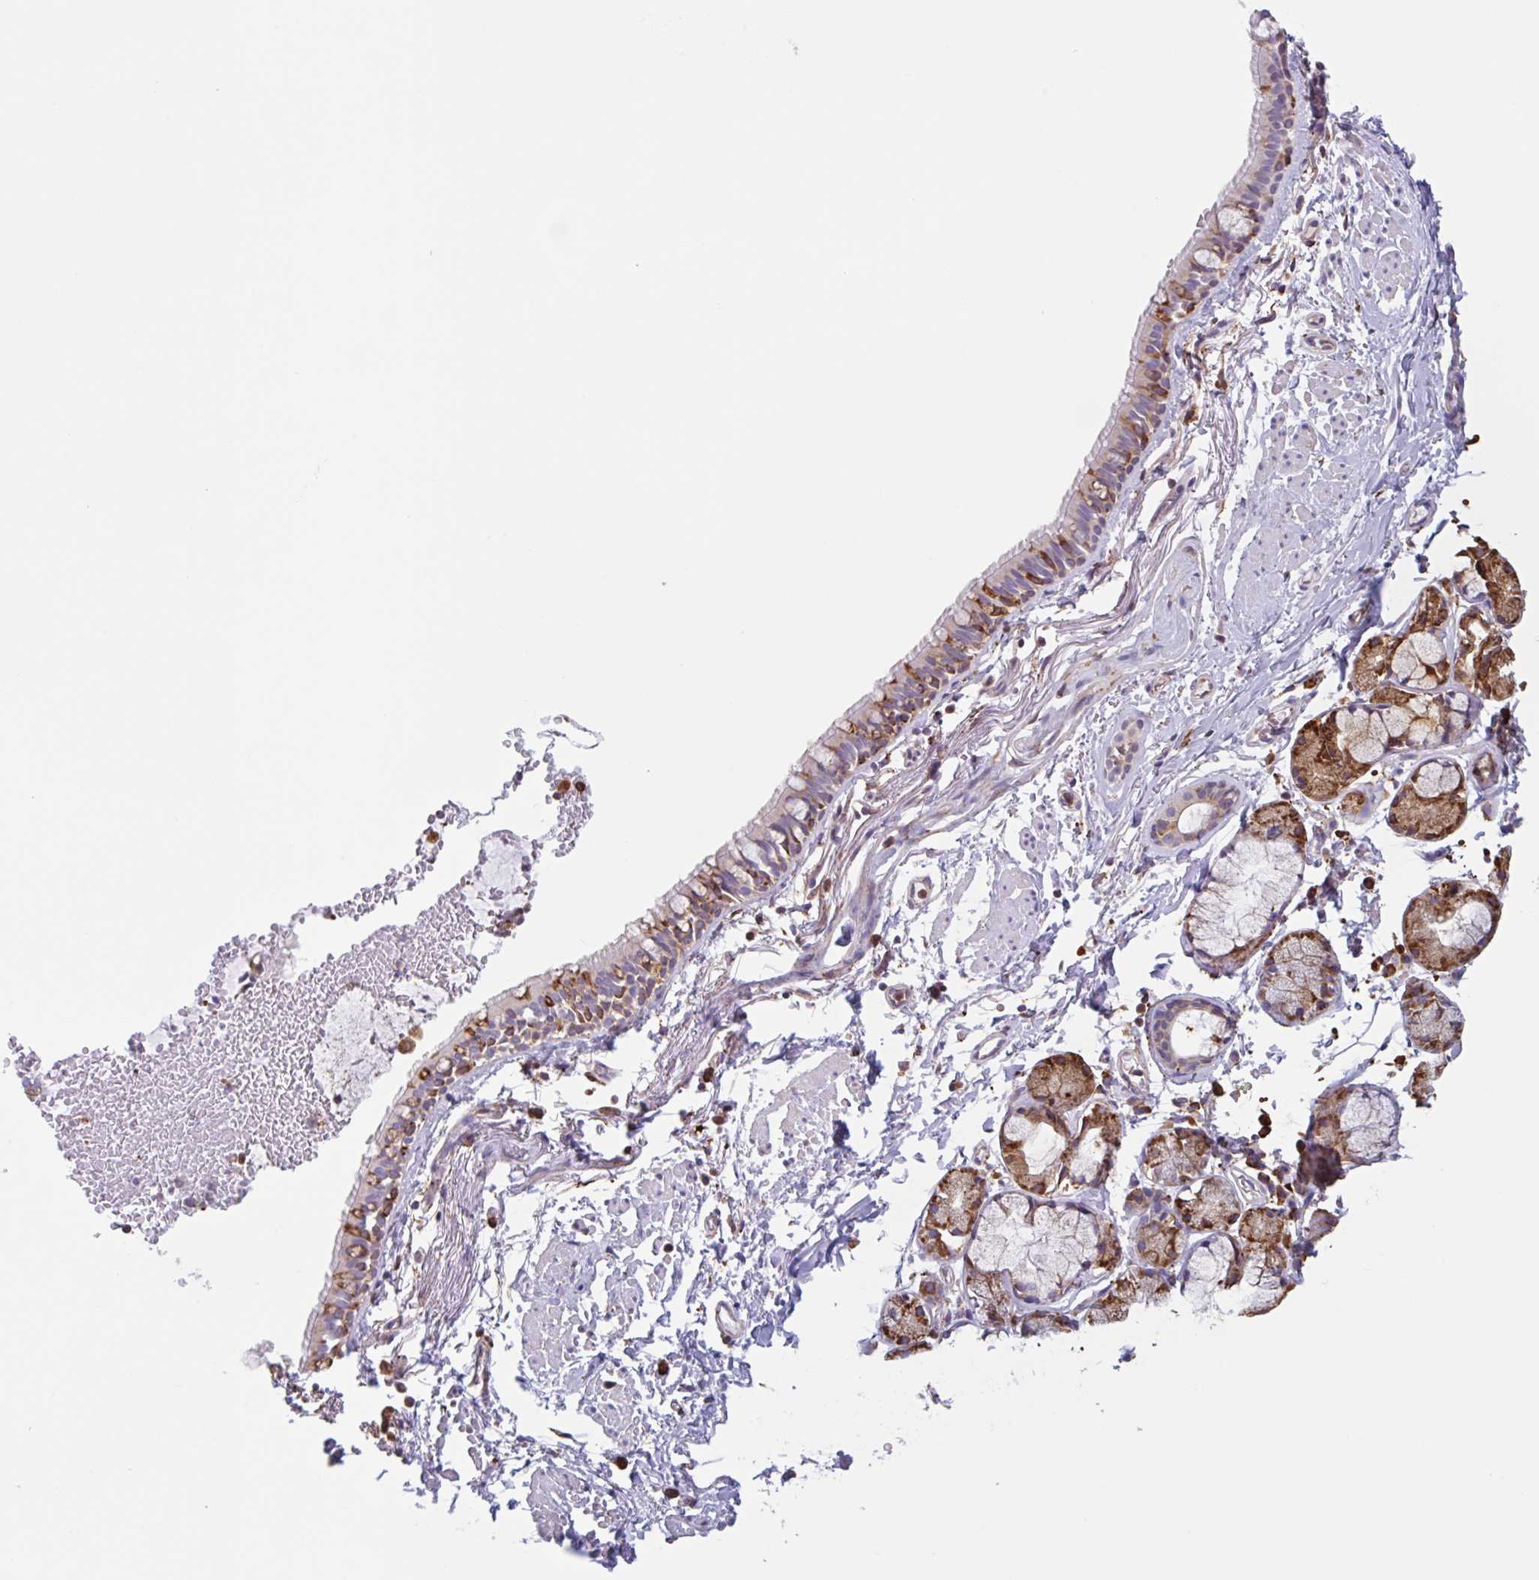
{"staining": {"intensity": "moderate", "quantity": "25%-75%", "location": "cytoplasmic/membranous"}, "tissue": "bronchus", "cell_type": "Respiratory epithelial cells", "image_type": "normal", "snomed": [{"axis": "morphology", "description": "Normal tissue, NOS"}, {"axis": "topography", "description": "Lymph node"}, {"axis": "topography", "description": "Cartilage tissue"}, {"axis": "topography", "description": "Bronchus"}], "caption": "Protein analysis of unremarkable bronchus exhibits moderate cytoplasmic/membranous expression in approximately 25%-75% of respiratory epithelial cells.", "gene": "DOK4", "patient": {"sex": "female", "age": 70}}